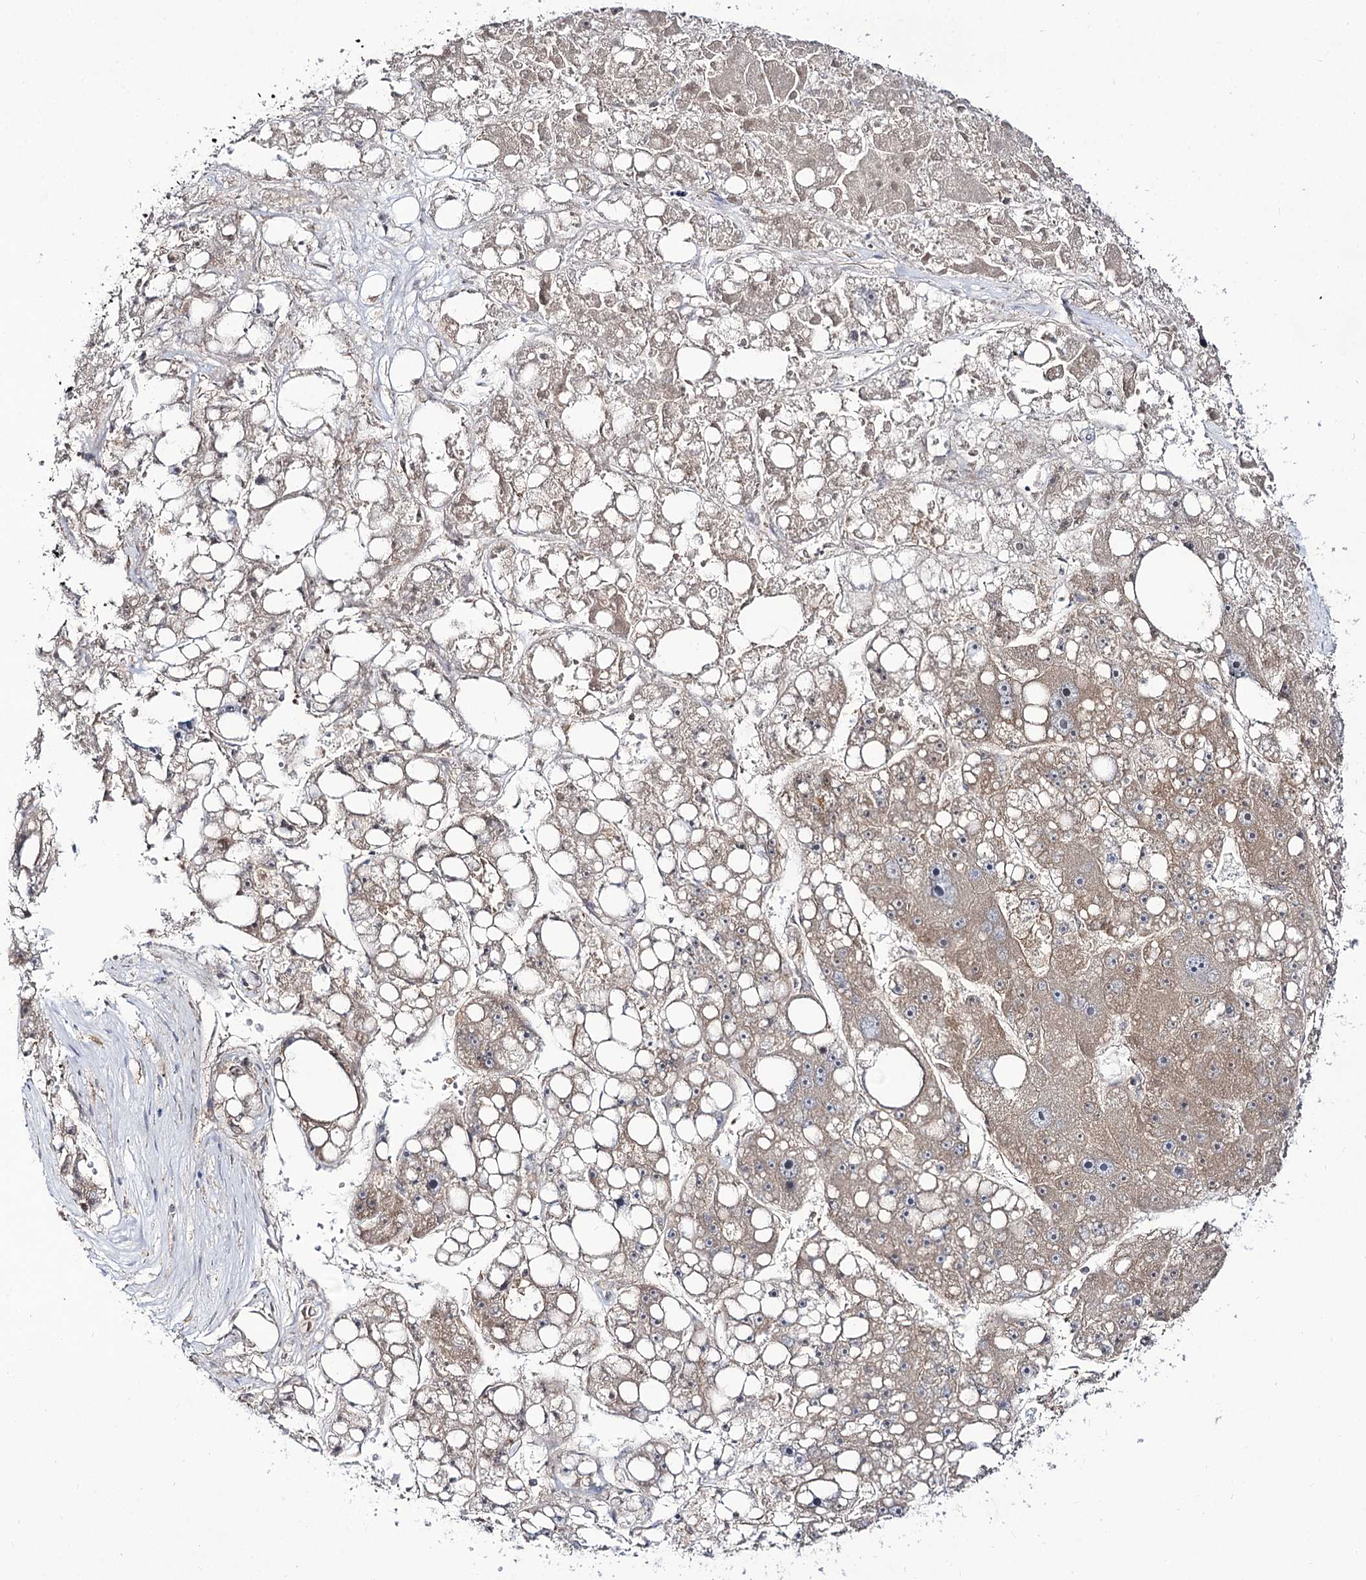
{"staining": {"intensity": "moderate", "quantity": ">75%", "location": "cytoplasmic/membranous"}, "tissue": "liver cancer", "cell_type": "Tumor cells", "image_type": "cancer", "snomed": [{"axis": "morphology", "description": "Carcinoma, Hepatocellular, NOS"}, {"axis": "topography", "description": "Liver"}], "caption": "Immunohistochemistry (IHC) histopathology image of neoplastic tissue: hepatocellular carcinoma (liver) stained using immunohistochemistry displays medium levels of moderate protein expression localized specifically in the cytoplasmic/membranous of tumor cells, appearing as a cytoplasmic/membranous brown color.", "gene": "C11orf80", "patient": {"sex": "female", "age": 61}}